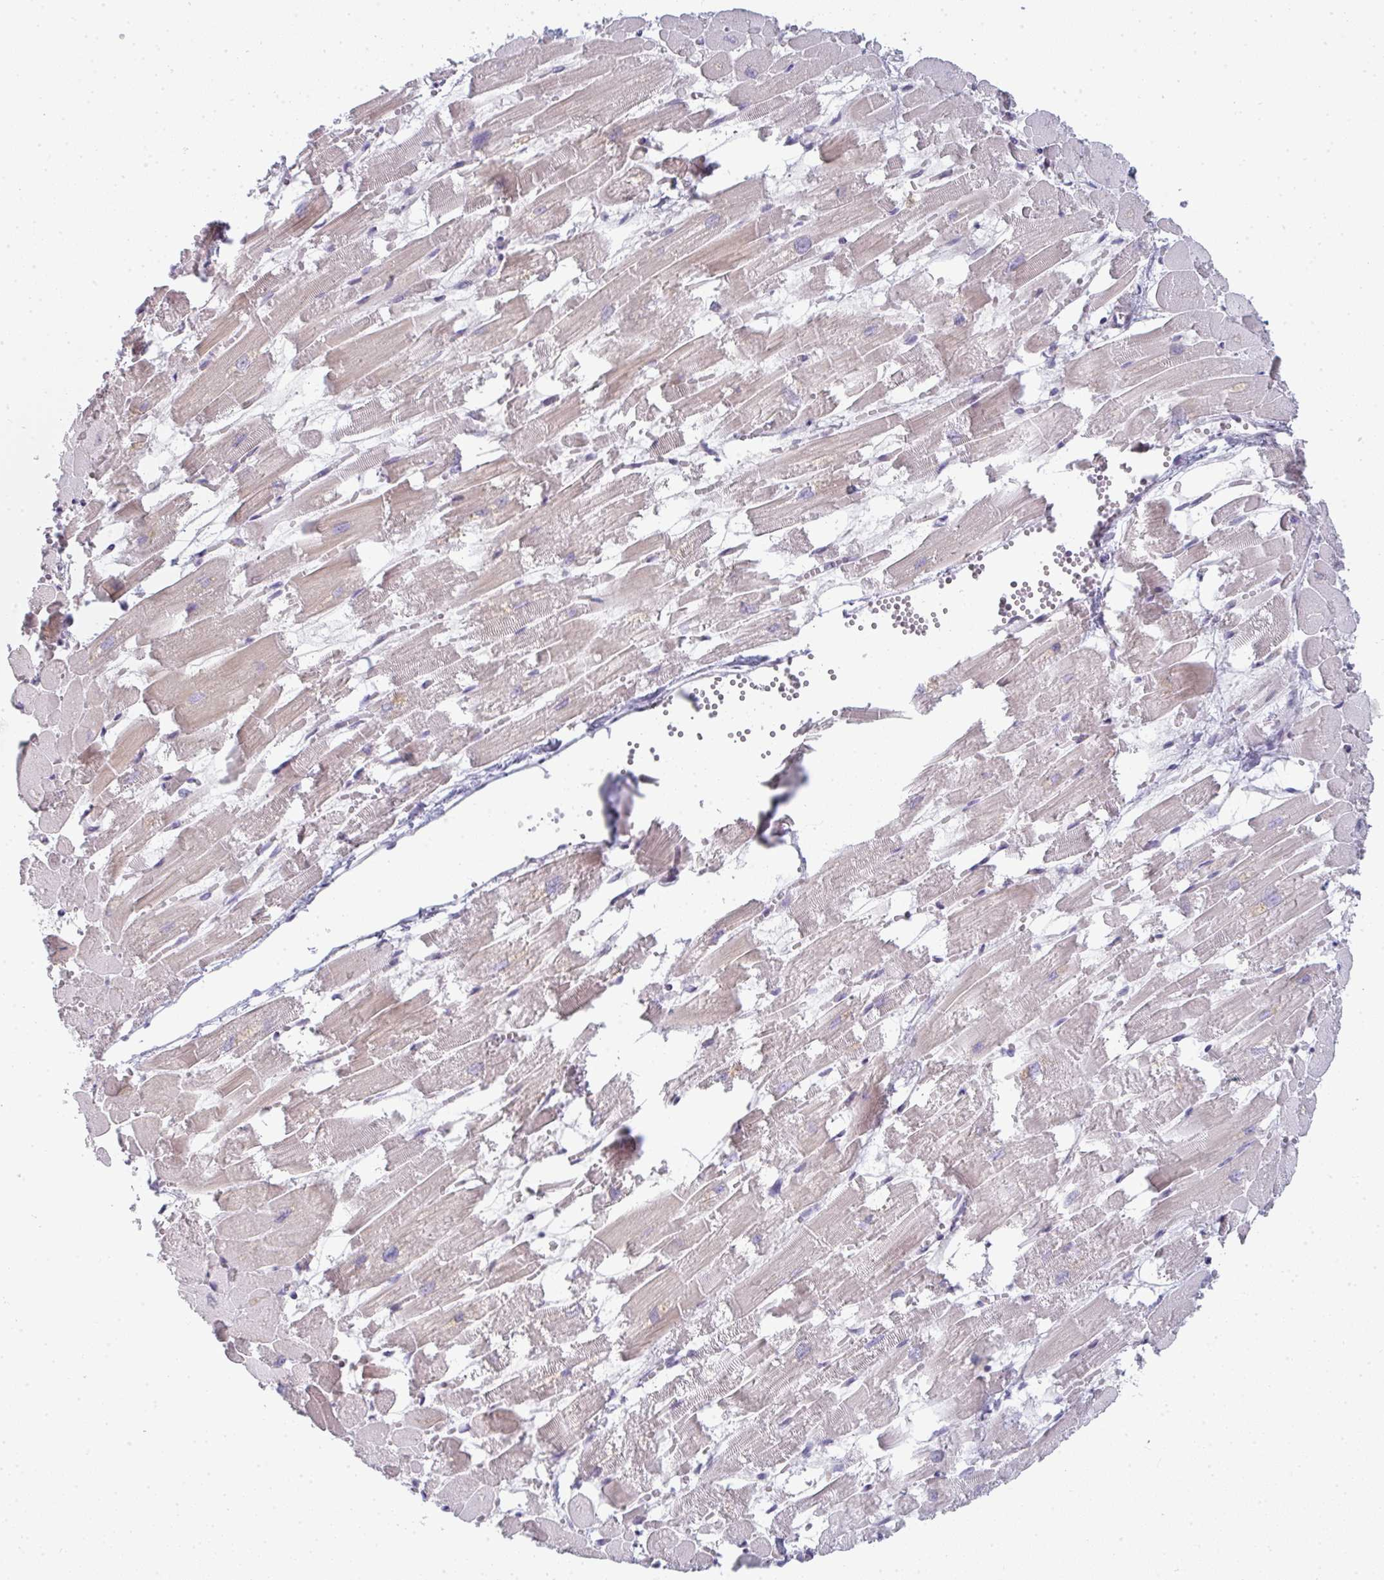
{"staining": {"intensity": "weak", "quantity": "25%-75%", "location": "cytoplasmic/membranous"}, "tissue": "heart muscle", "cell_type": "Cardiomyocytes", "image_type": "normal", "snomed": [{"axis": "morphology", "description": "Normal tissue, NOS"}, {"axis": "topography", "description": "Heart"}], "caption": "Protein staining of normal heart muscle demonstrates weak cytoplasmic/membranous positivity in about 25%-75% of cardiomyocytes. The protein of interest is shown in brown color, while the nuclei are stained blue.", "gene": "TEX33", "patient": {"sex": "female", "age": 52}}